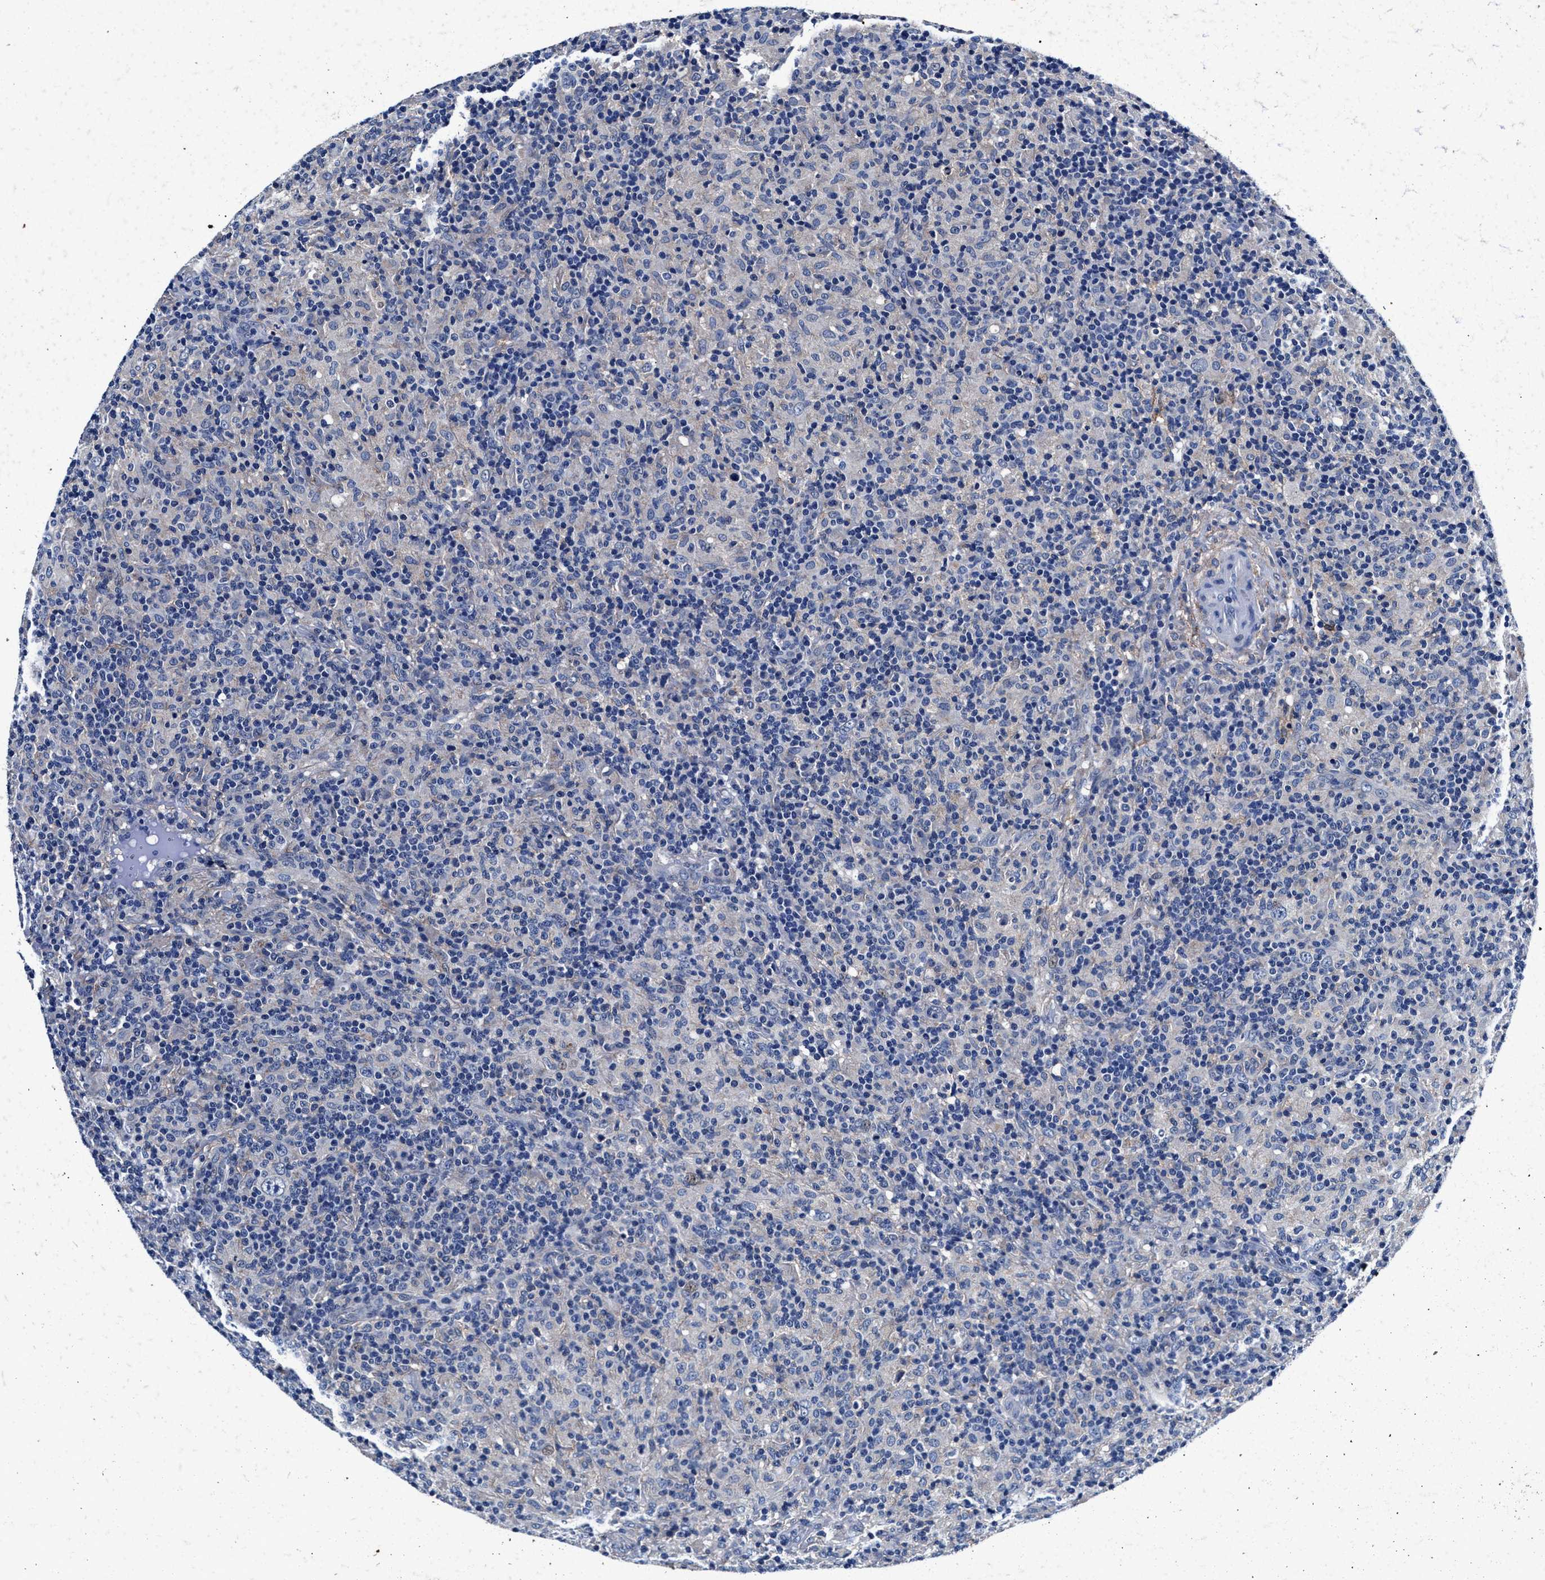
{"staining": {"intensity": "negative", "quantity": "none", "location": "none"}, "tissue": "lymphoma", "cell_type": "Tumor cells", "image_type": "cancer", "snomed": [{"axis": "morphology", "description": "Hodgkin's disease, NOS"}, {"axis": "topography", "description": "Lymph node"}], "caption": "Immunohistochemistry of Hodgkin's disease demonstrates no staining in tumor cells.", "gene": "SLC8A1", "patient": {"sex": "male", "age": 70}}